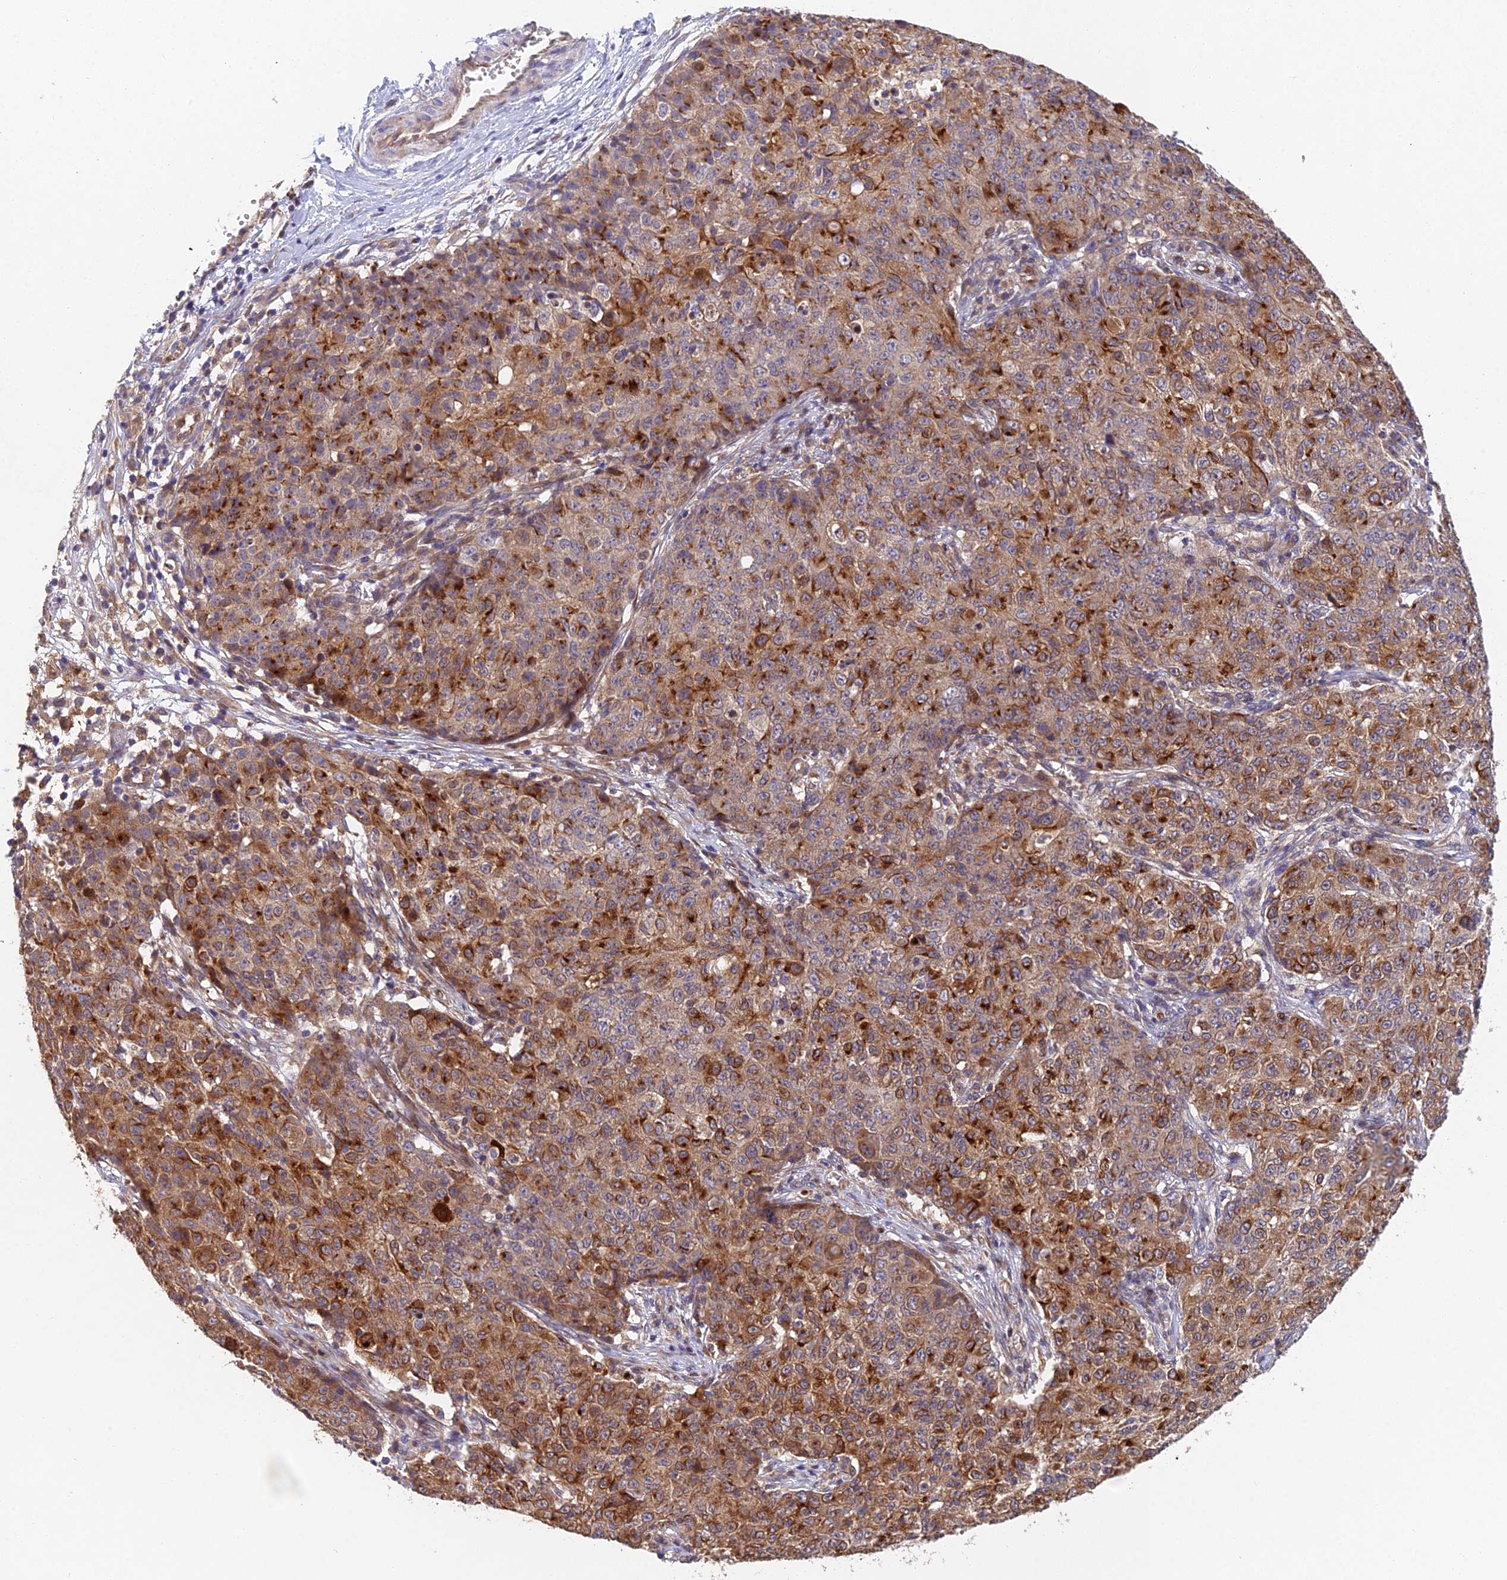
{"staining": {"intensity": "moderate", "quantity": ">75%", "location": "cytoplasmic/membranous"}, "tissue": "ovarian cancer", "cell_type": "Tumor cells", "image_type": "cancer", "snomed": [{"axis": "morphology", "description": "Carcinoma, endometroid"}, {"axis": "topography", "description": "Ovary"}], "caption": "The immunohistochemical stain labels moderate cytoplasmic/membranous positivity in tumor cells of endometroid carcinoma (ovarian) tissue.", "gene": "NSMCE1", "patient": {"sex": "female", "age": 42}}